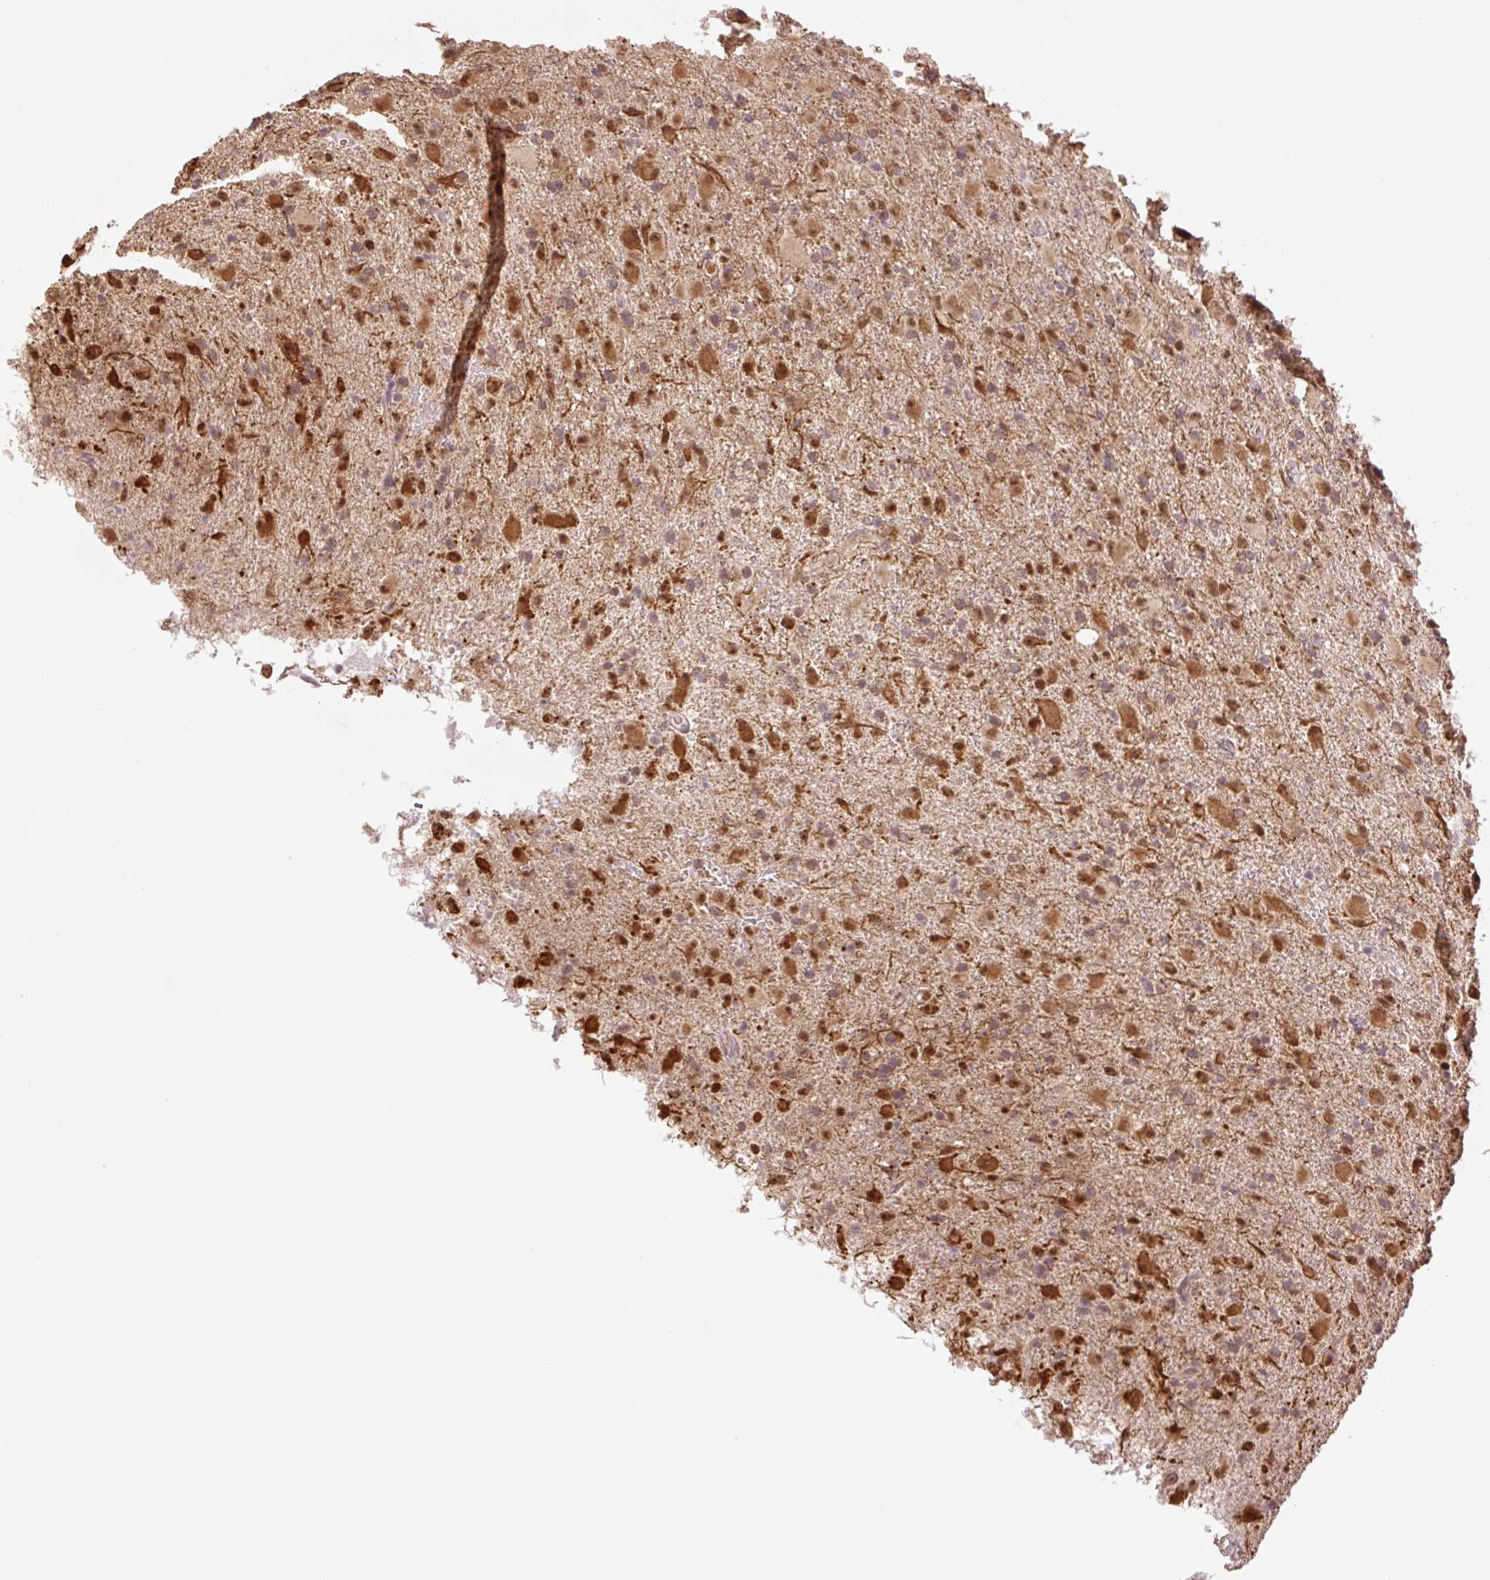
{"staining": {"intensity": "strong", "quantity": "25%-75%", "location": "cytoplasmic/membranous"}, "tissue": "glioma", "cell_type": "Tumor cells", "image_type": "cancer", "snomed": [{"axis": "morphology", "description": "Glioma, malignant, Low grade"}, {"axis": "topography", "description": "Brain"}], "caption": "Glioma stained with immunohistochemistry (IHC) demonstrates strong cytoplasmic/membranous staining in about 25%-75% of tumor cells.", "gene": "YJU2B", "patient": {"sex": "male", "age": 65}}